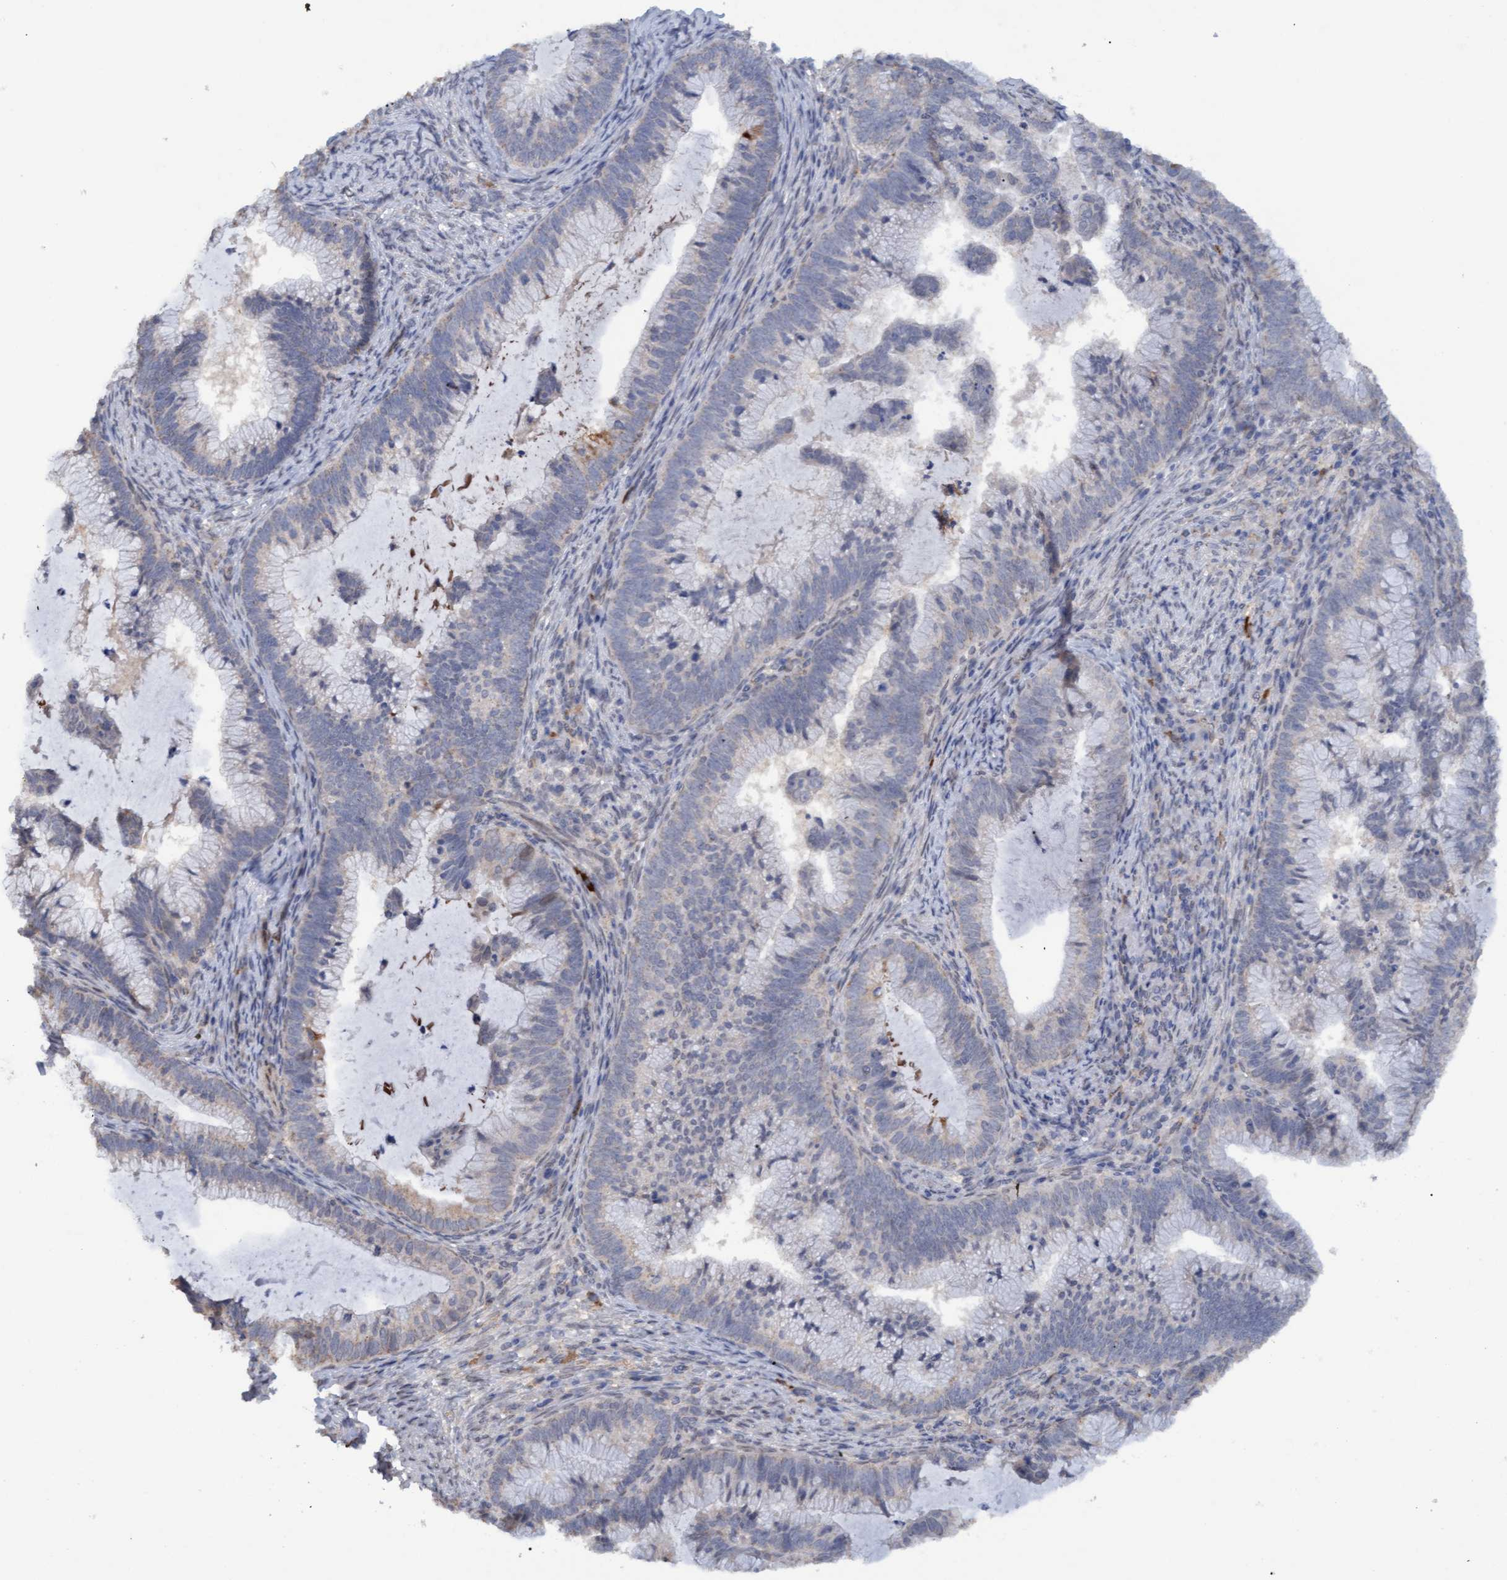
{"staining": {"intensity": "negative", "quantity": "none", "location": "none"}, "tissue": "cervical cancer", "cell_type": "Tumor cells", "image_type": "cancer", "snomed": [{"axis": "morphology", "description": "Adenocarcinoma, NOS"}, {"axis": "topography", "description": "Cervix"}], "caption": "The histopathology image reveals no staining of tumor cells in cervical adenocarcinoma.", "gene": "MGLL", "patient": {"sex": "female", "age": 36}}